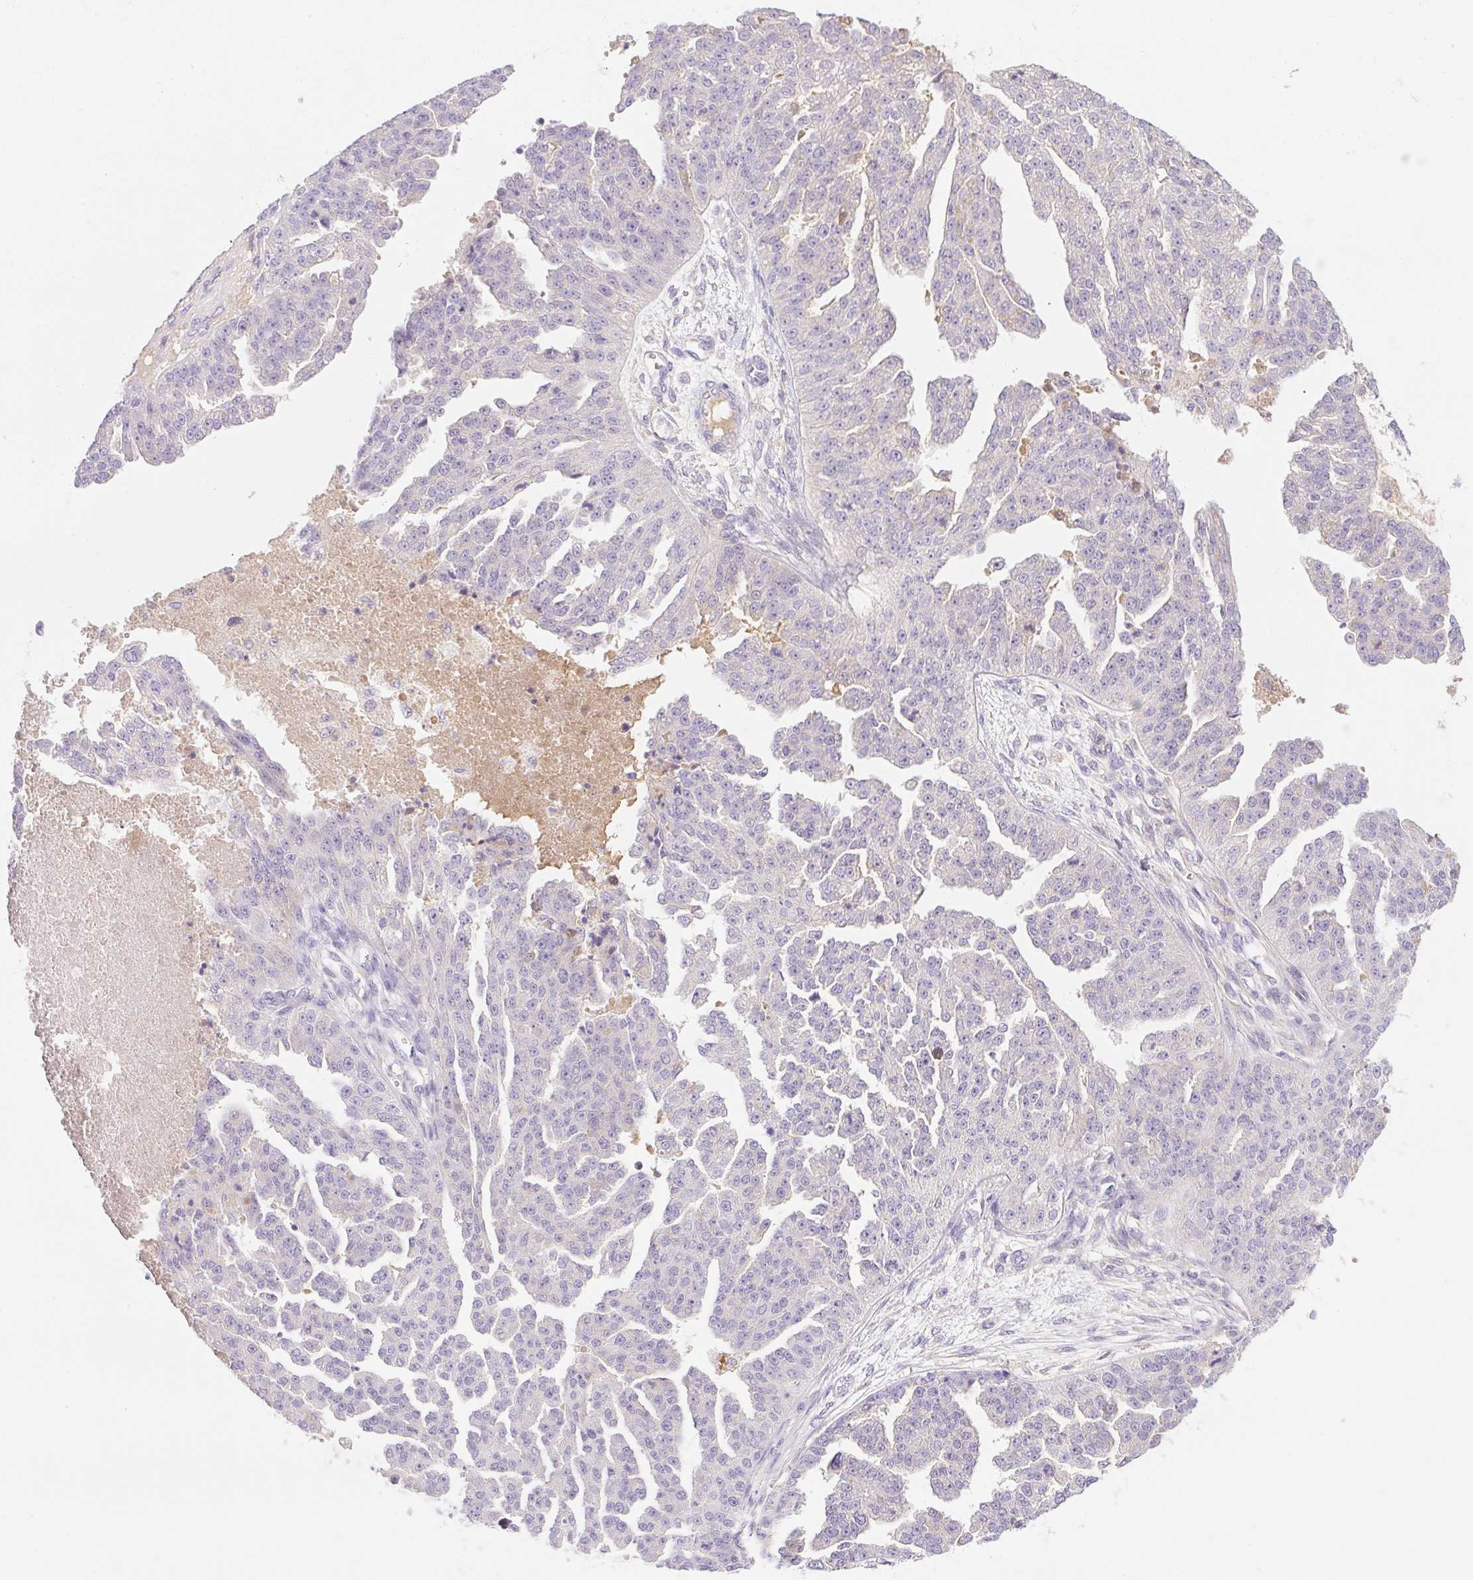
{"staining": {"intensity": "negative", "quantity": "none", "location": "none"}, "tissue": "ovarian cancer", "cell_type": "Tumor cells", "image_type": "cancer", "snomed": [{"axis": "morphology", "description": "Cystadenocarcinoma, serous, NOS"}, {"axis": "topography", "description": "Ovary"}], "caption": "An immunohistochemistry (IHC) image of ovarian cancer is shown. There is no staining in tumor cells of ovarian cancer.", "gene": "DENND5A", "patient": {"sex": "female", "age": 58}}